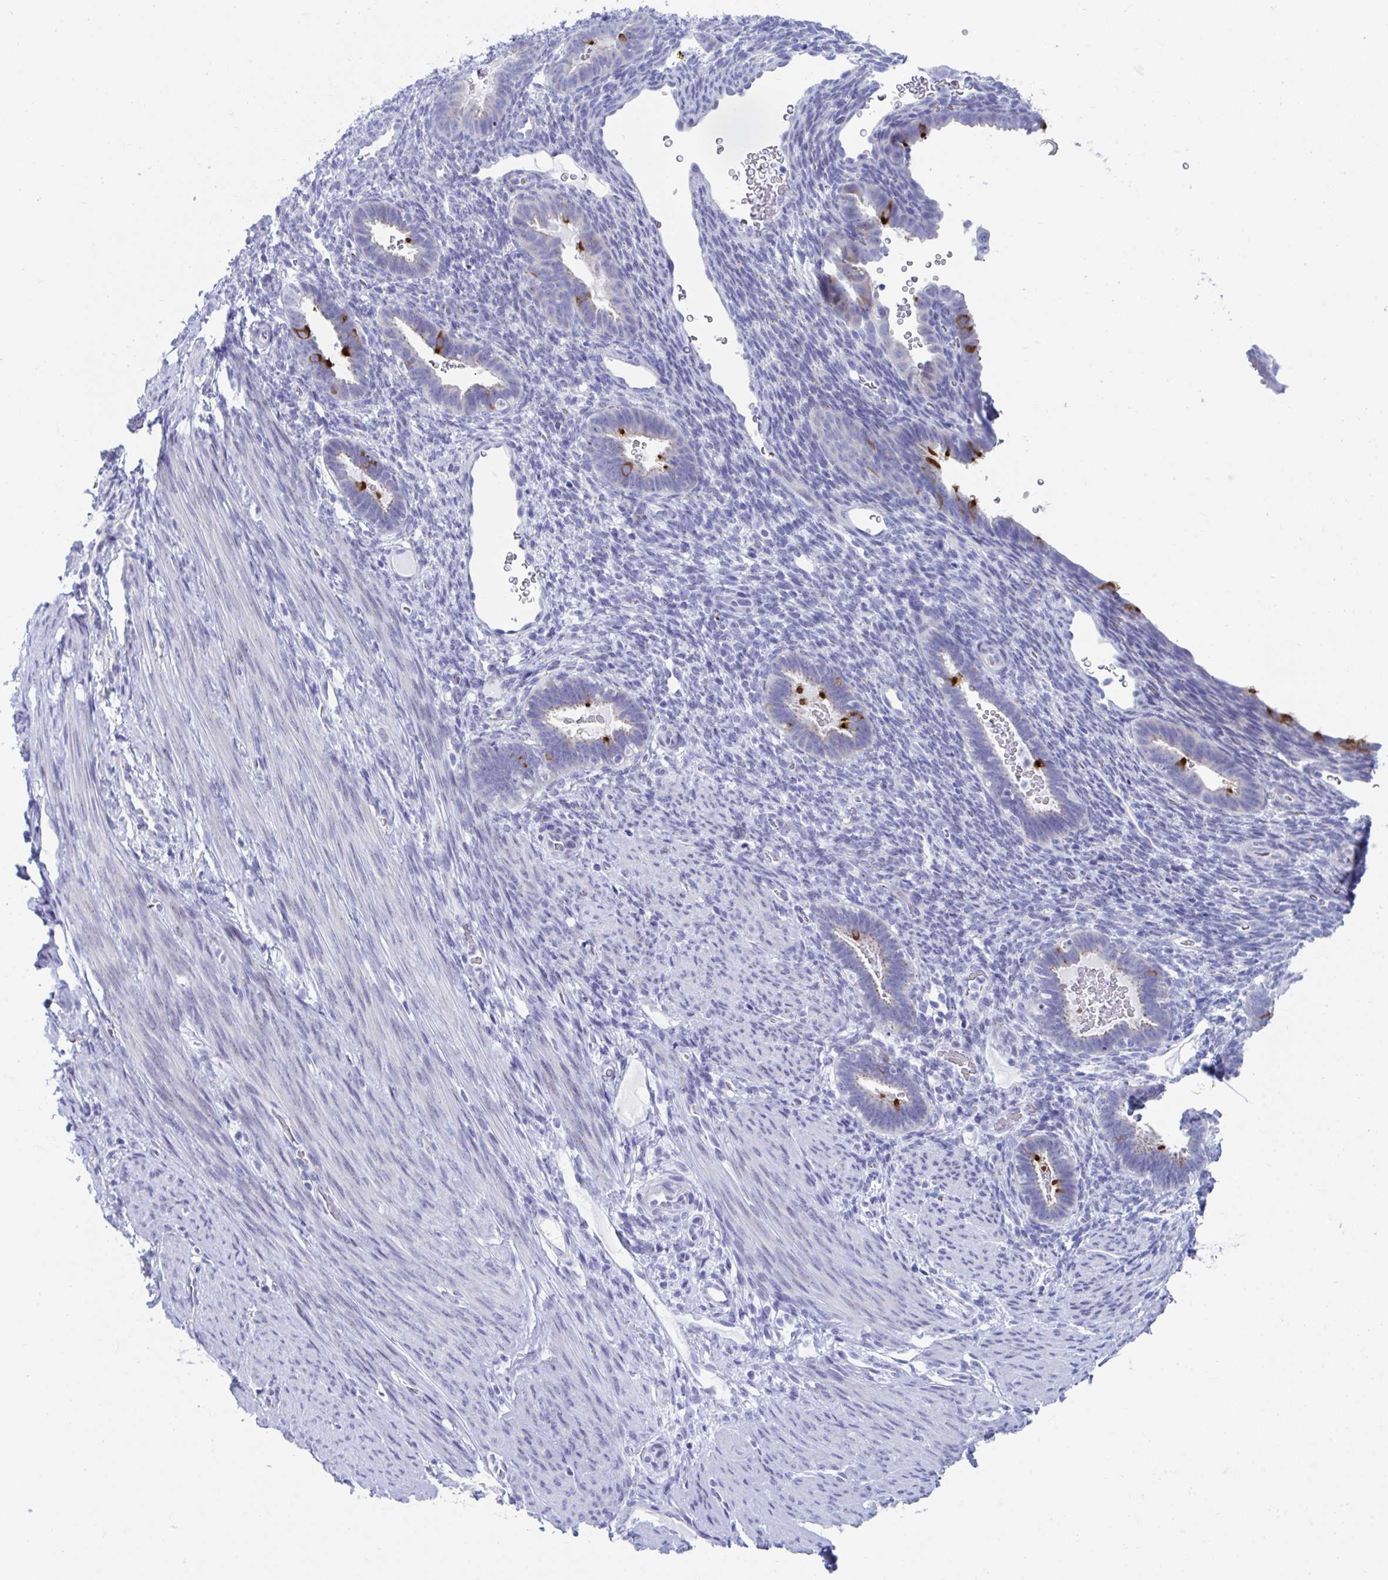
{"staining": {"intensity": "negative", "quantity": "none", "location": "none"}, "tissue": "endometrium", "cell_type": "Cells in endometrial stroma", "image_type": "normal", "snomed": [{"axis": "morphology", "description": "Normal tissue, NOS"}, {"axis": "topography", "description": "Endometrium"}], "caption": "Immunohistochemical staining of benign endometrium reveals no significant expression in cells in endometrial stroma. The staining is performed using DAB brown chromogen with nuclei counter-stained in using hematoxylin.", "gene": "TTC30A", "patient": {"sex": "female", "age": 34}}